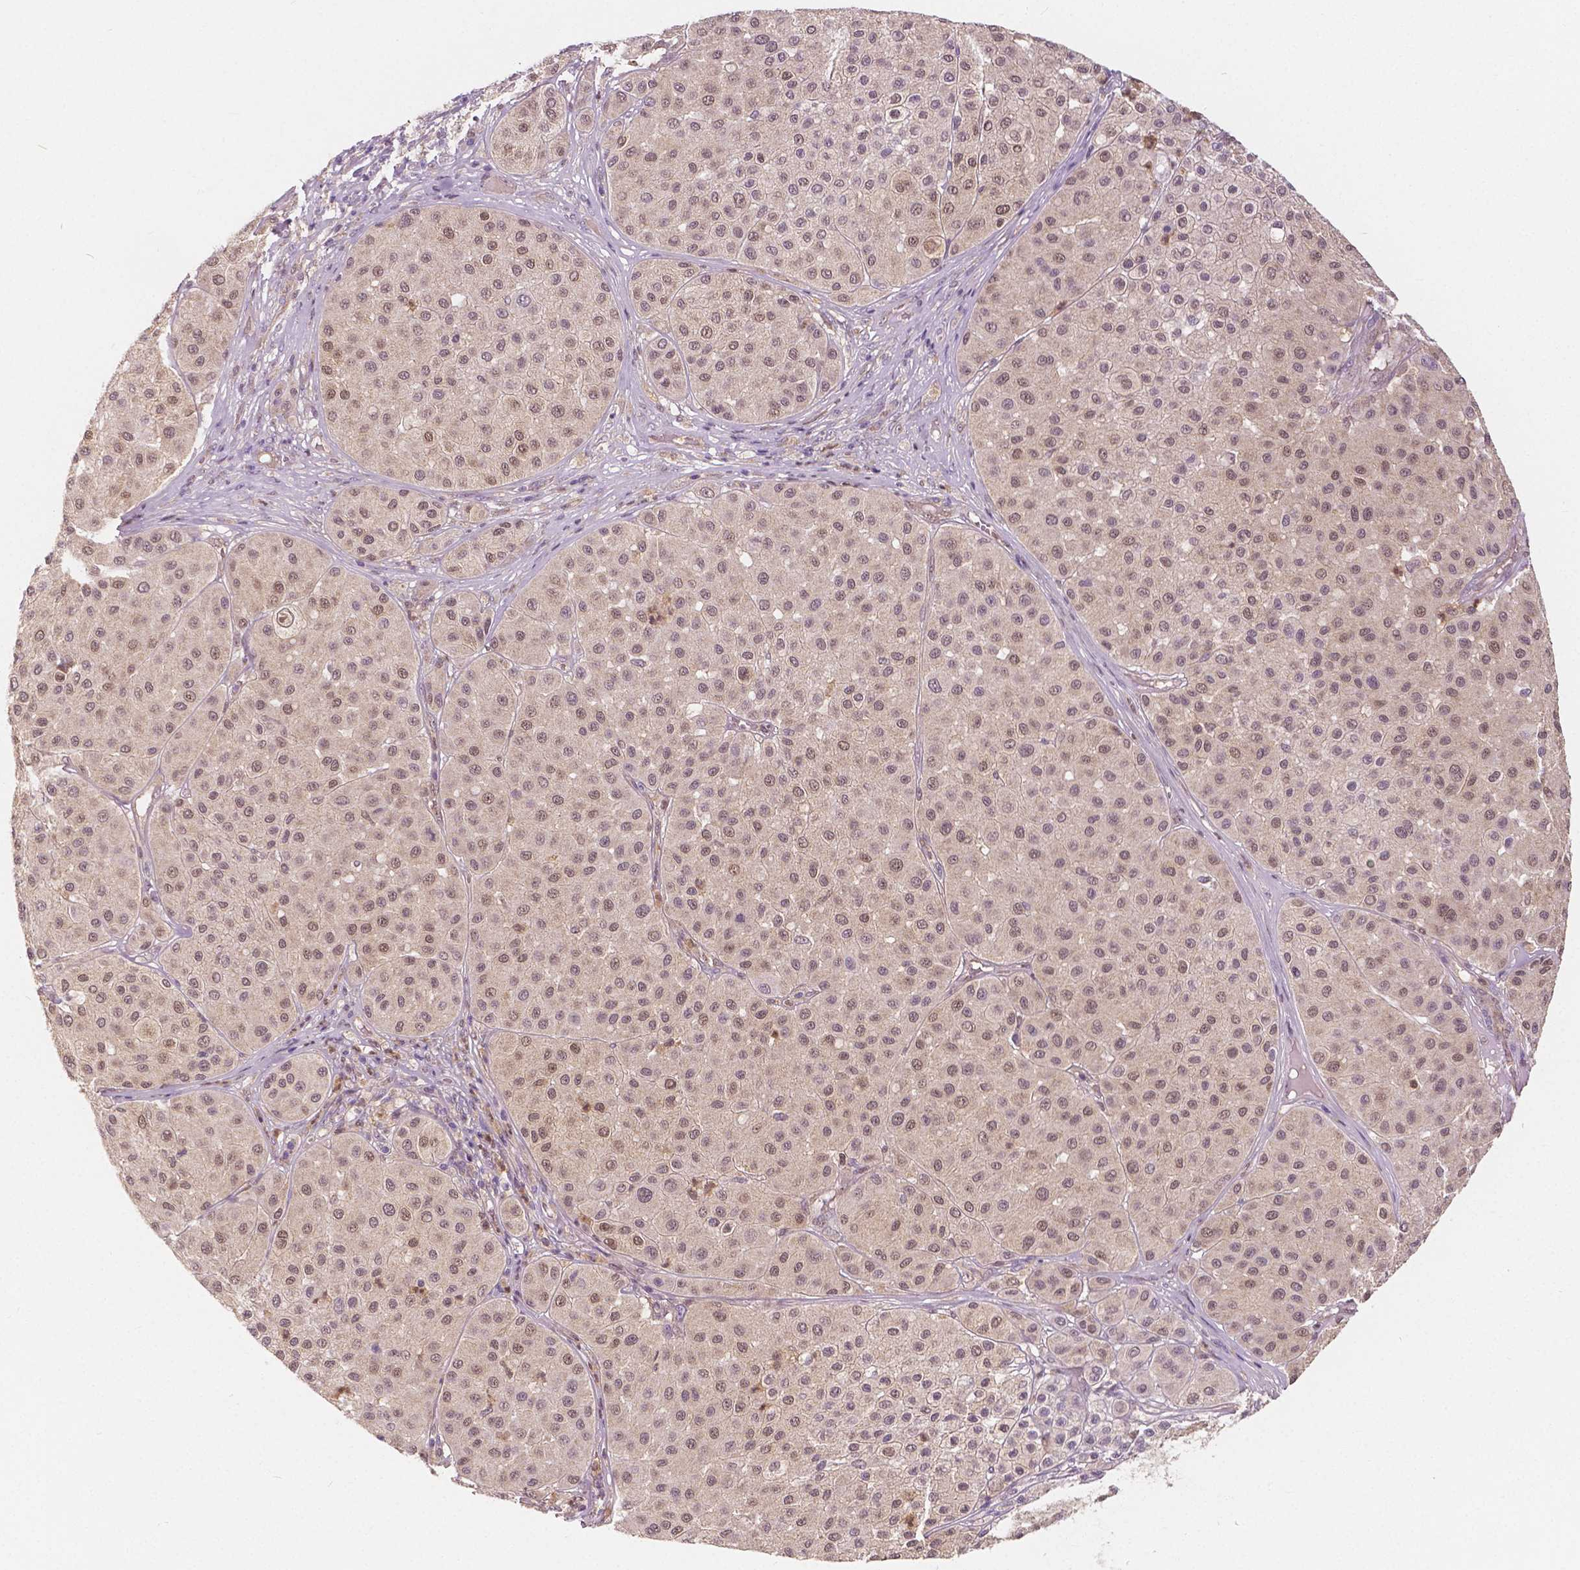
{"staining": {"intensity": "weak", "quantity": ">75%", "location": "nuclear"}, "tissue": "melanoma", "cell_type": "Tumor cells", "image_type": "cancer", "snomed": [{"axis": "morphology", "description": "Malignant melanoma, Metastatic site"}, {"axis": "topography", "description": "Smooth muscle"}], "caption": "Human malignant melanoma (metastatic site) stained with a protein marker exhibits weak staining in tumor cells.", "gene": "NAPRT", "patient": {"sex": "male", "age": 41}}